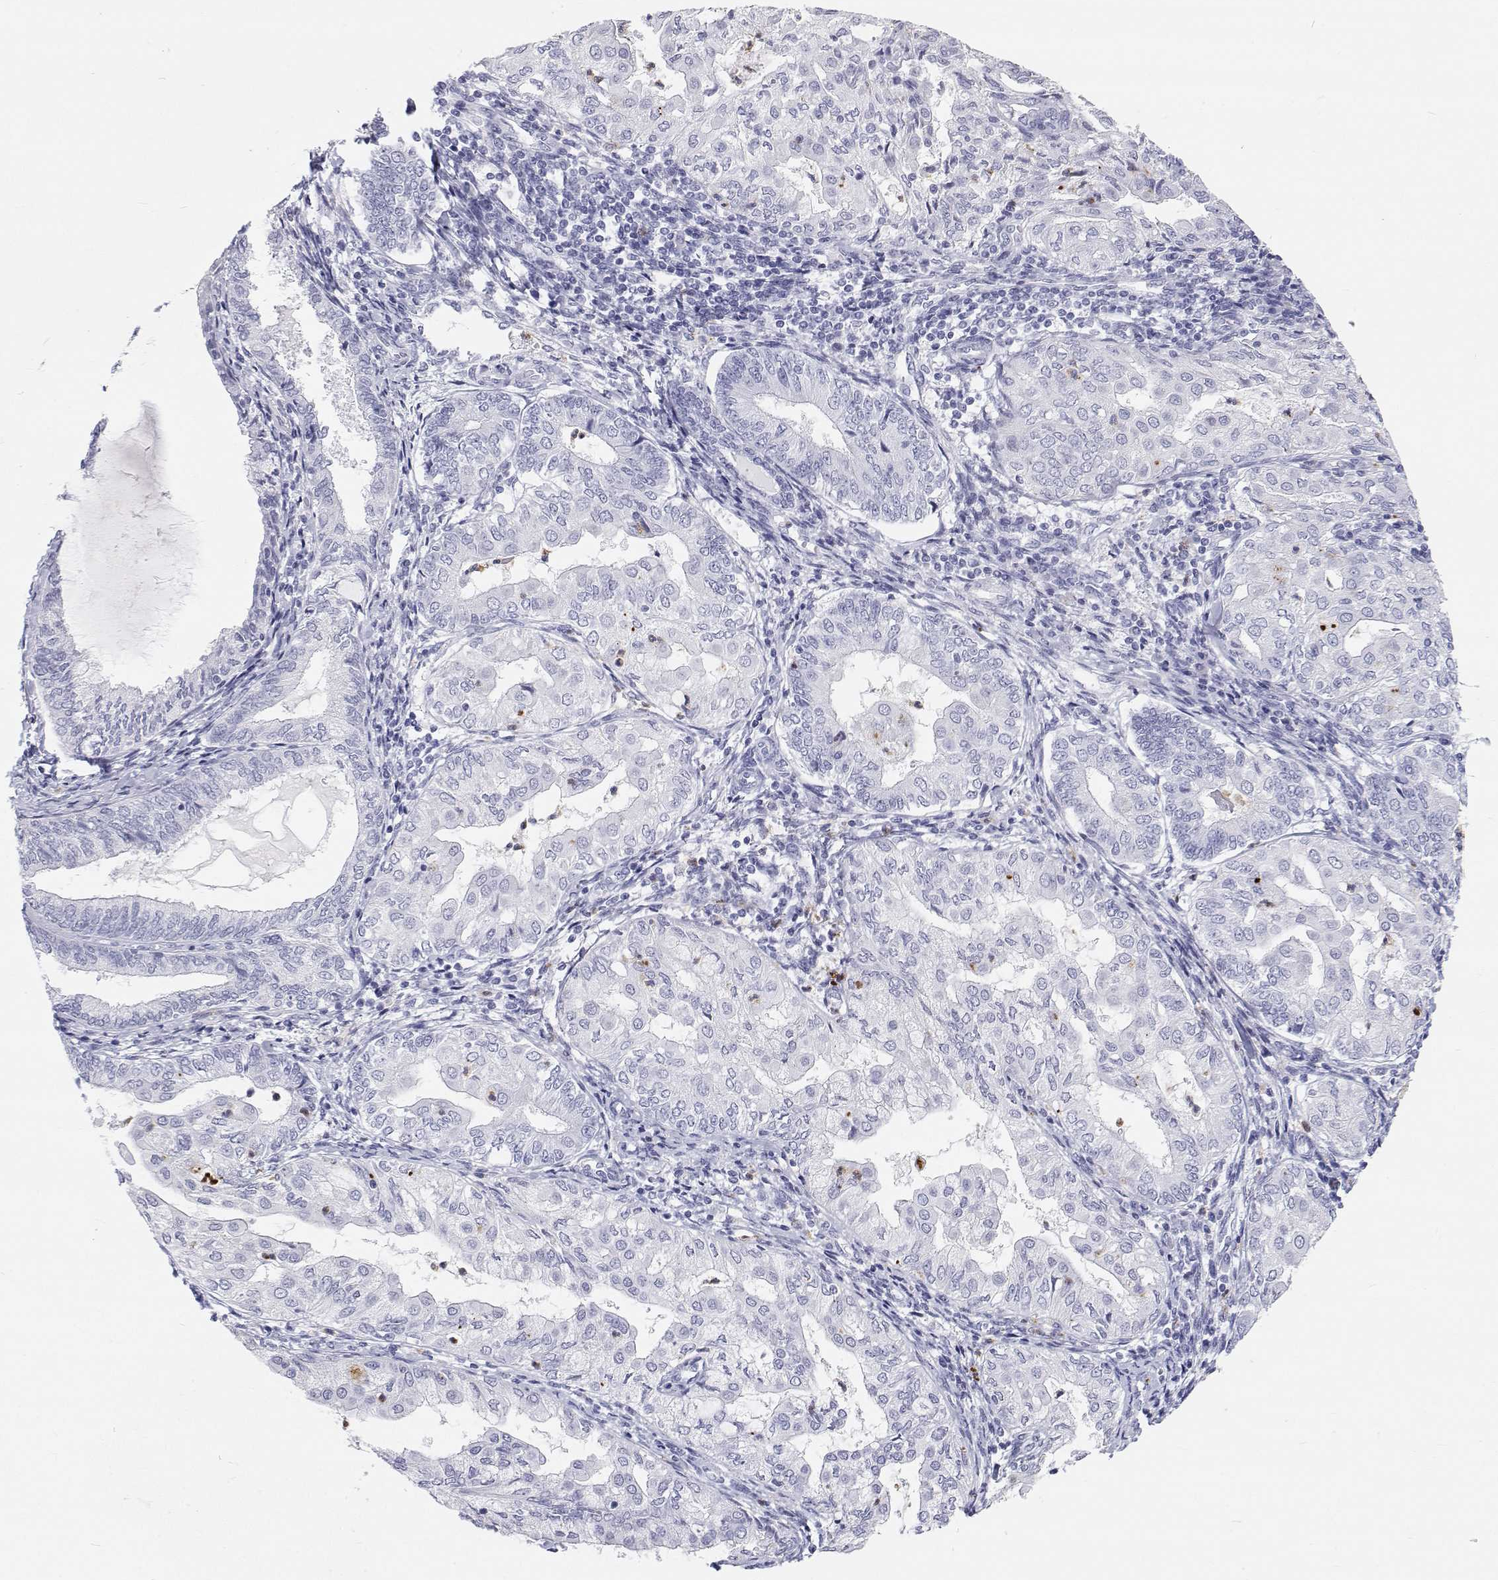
{"staining": {"intensity": "negative", "quantity": "none", "location": "none"}, "tissue": "endometrial cancer", "cell_type": "Tumor cells", "image_type": "cancer", "snomed": [{"axis": "morphology", "description": "Adenocarcinoma, NOS"}, {"axis": "topography", "description": "Endometrium"}], "caption": "IHC of endometrial adenocarcinoma demonstrates no positivity in tumor cells.", "gene": "SFTPB", "patient": {"sex": "female", "age": 68}}